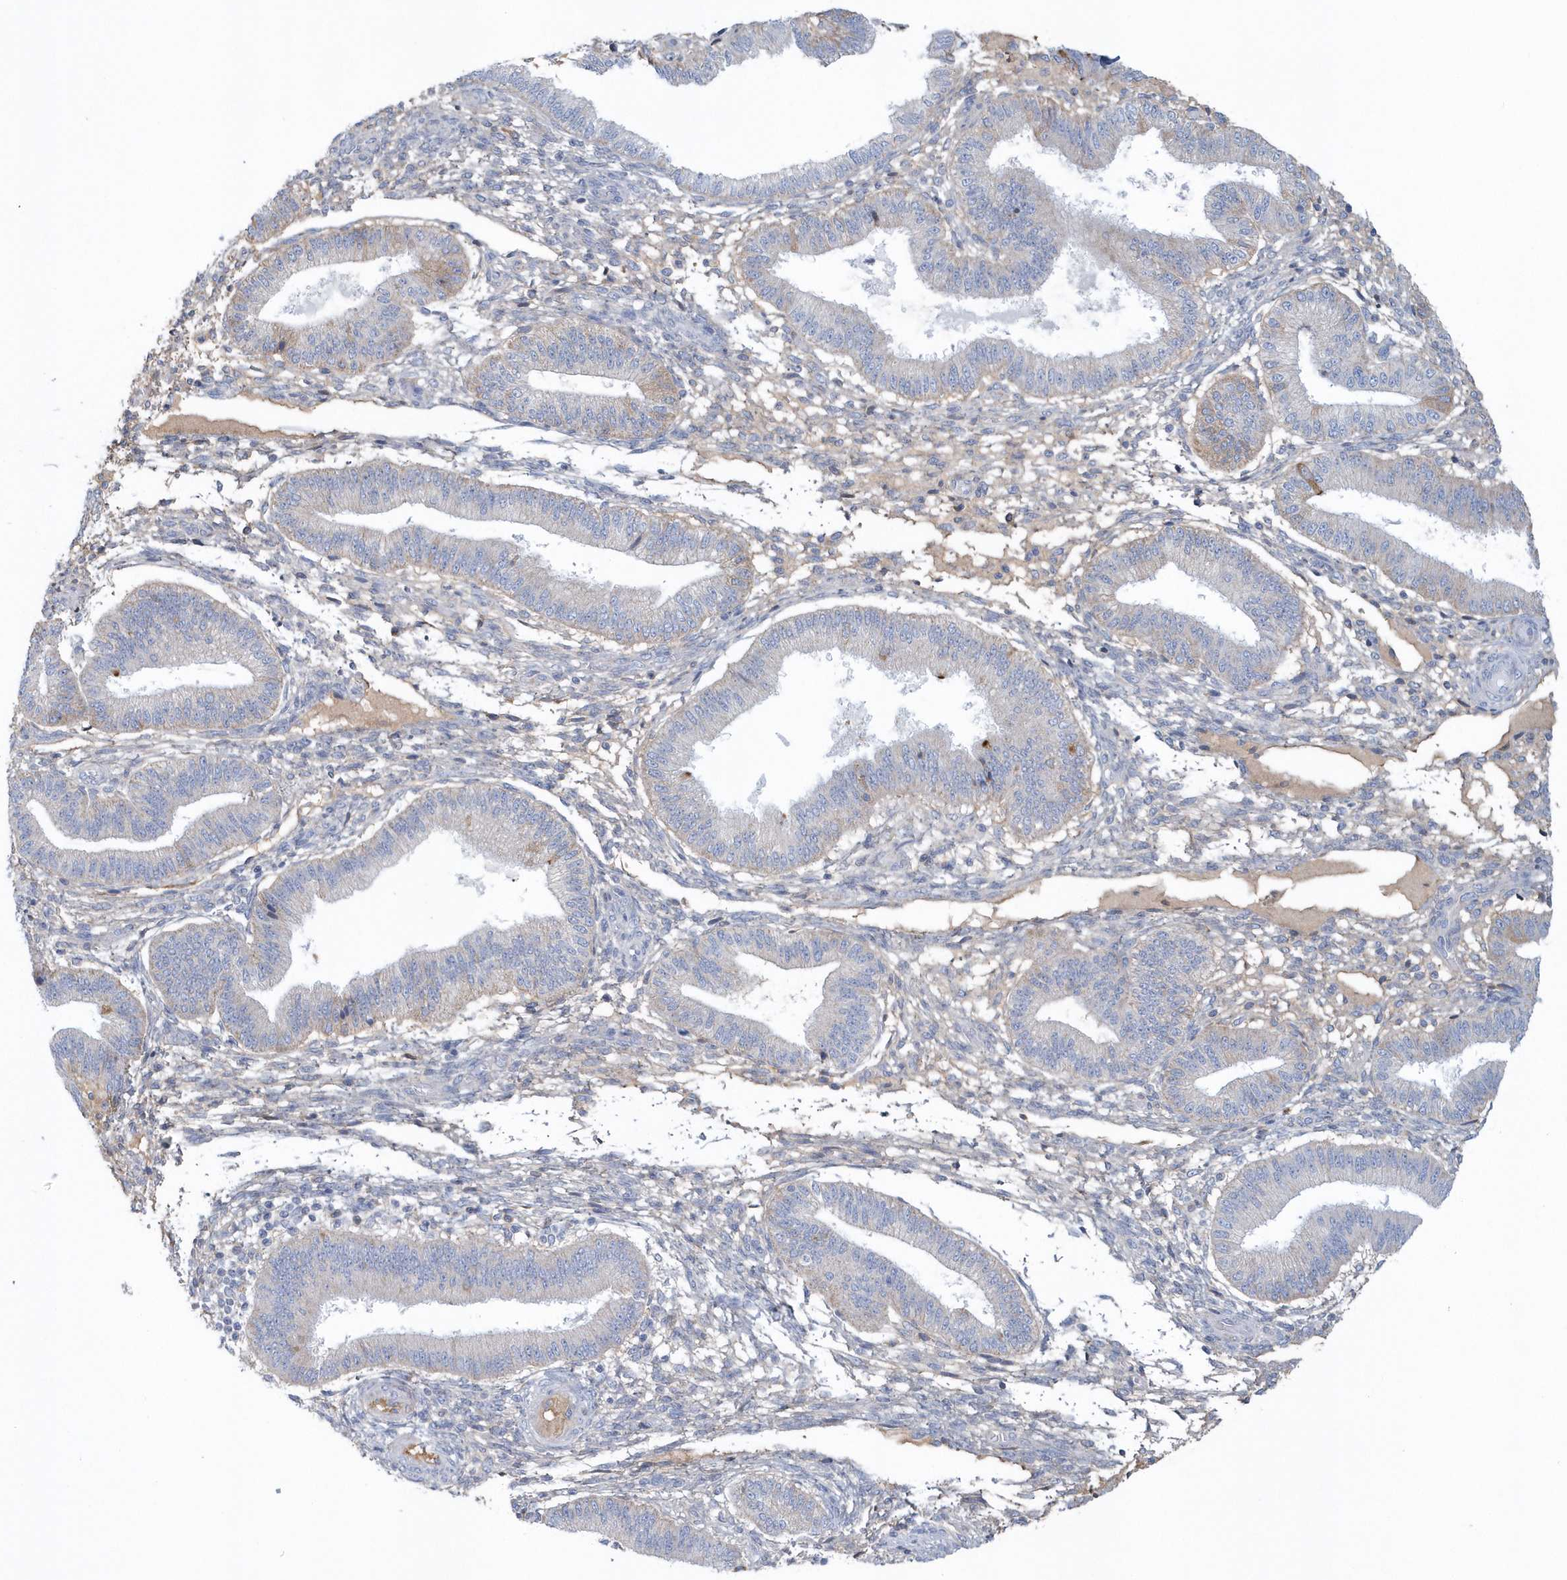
{"staining": {"intensity": "negative", "quantity": "none", "location": "none"}, "tissue": "endometrium", "cell_type": "Cells in endometrial stroma", "image_type": "normal", "snomed": [{"axis": "morphology", "description": "Normal tissue, NOS"}, {"axis": "topography", "description": "Endometrium"}], "caption": "IHC photomicrograph of benign endometrium stained for a protein (brown), which reveals no positivity in cells in endometrial stroma. The staining was performed using DAB to visualize the protein expression in brown, while the nuclei were stained in blue with hematoxylin (Magnification: 20x).", "gene": "SPATA18", "patient": {"sex": "female", "age": 39}}